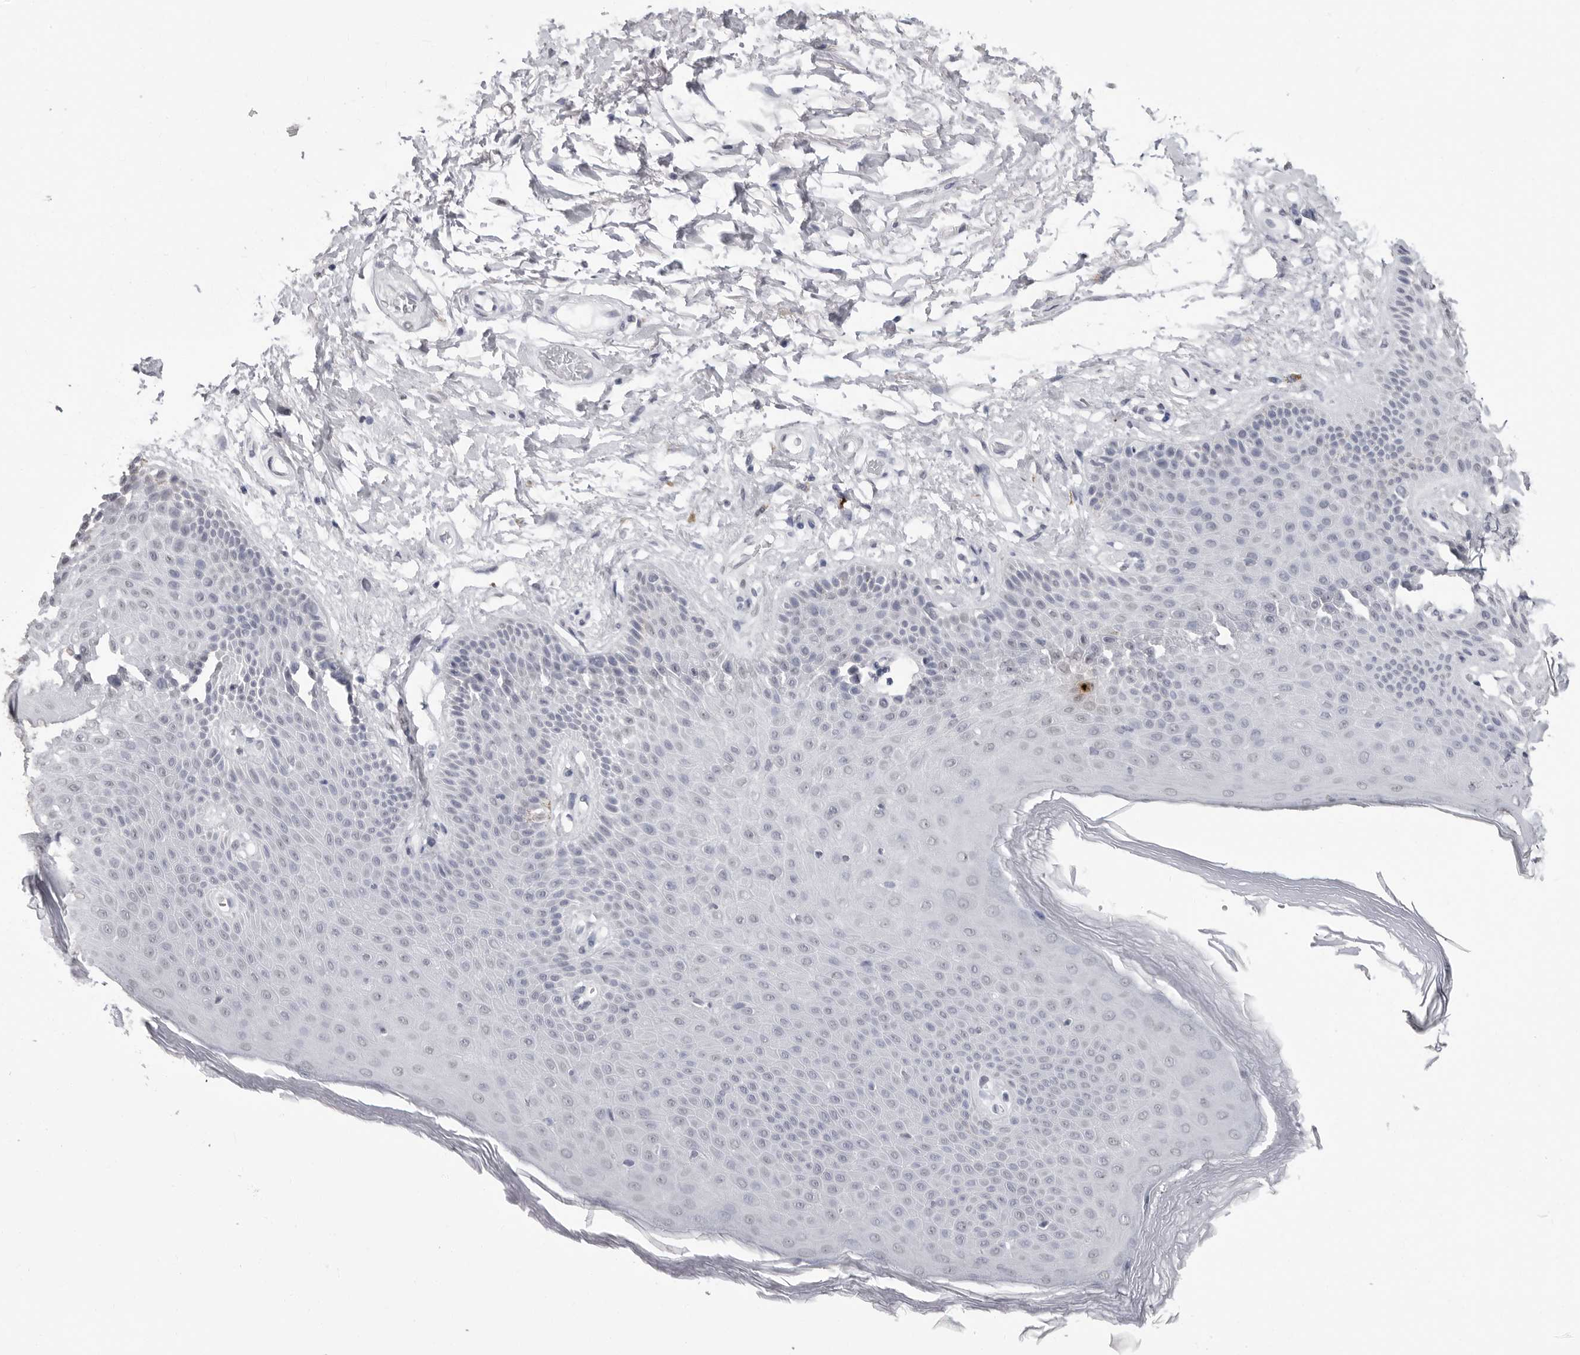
{"staining": {"intensity": "moderate", "quantity": "<25%", "location": "cytoplasmic/membranous"}, "tissue": "skin", "cell_type": "Epidermal cells", "image_type": "normal", "snomed": [{"axis": "morphology", "description": "Normal tissue, NOS"}, {"axis": "topography", "description": "Anal"}], "caption": "The micrograph demonstrates a brown stain indicating the presence of a protein in the cytoplasmic/membranous of epidermal cells in skin. (brown staining indicates protein expression, while blue staining denotes nuclei).", "gene": "HEPACAM", "patient": {"sex": "male", "age": 74}}